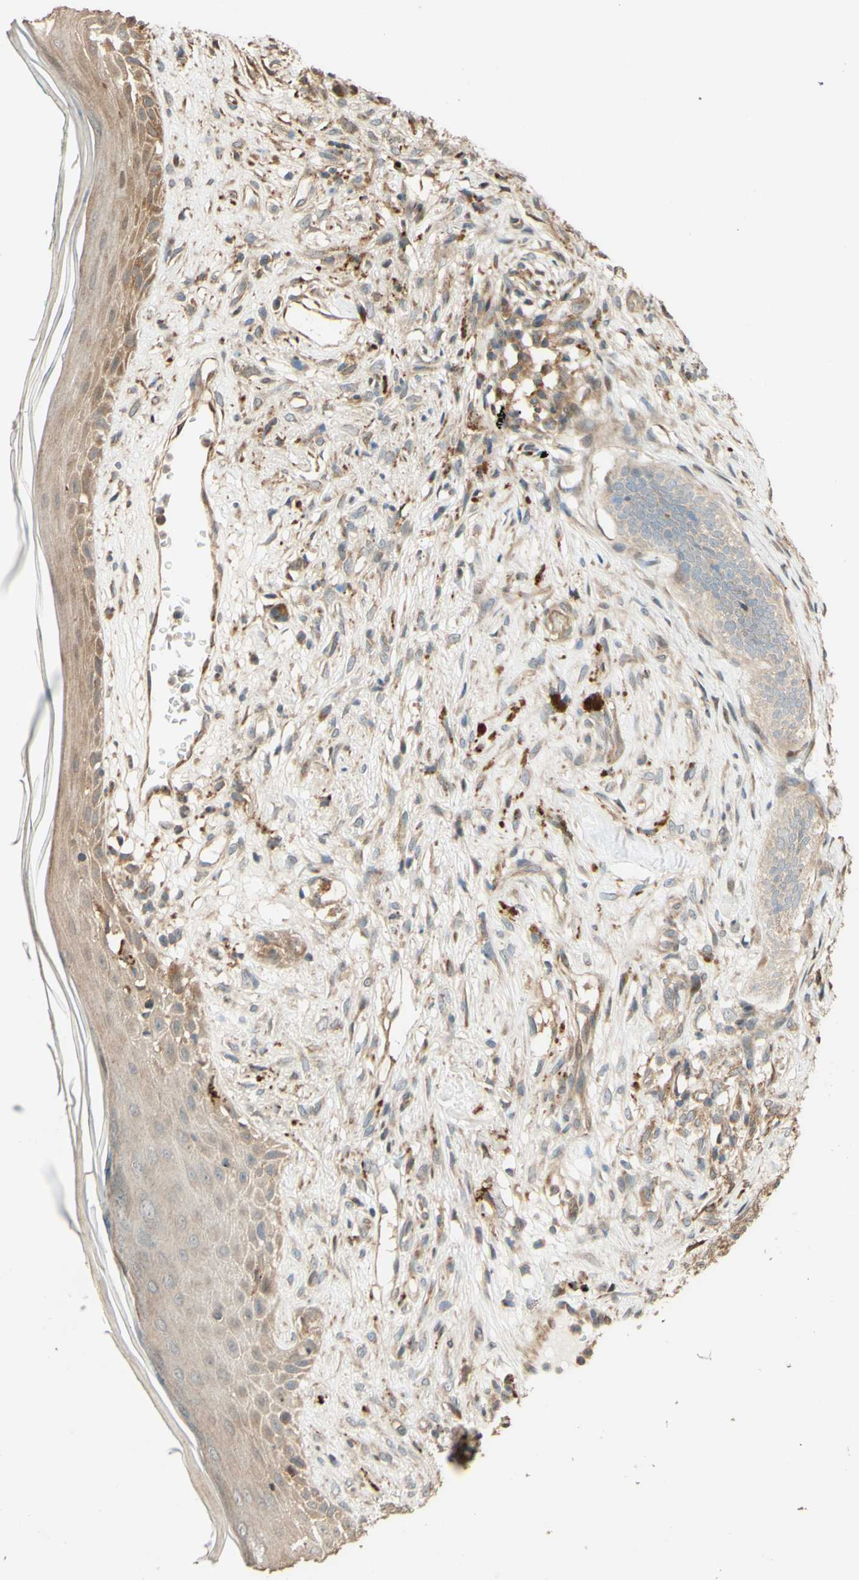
{"staining": {"intensity": "weak", "quantity": ">75%", "location": "cytoplasmic/membranous"}, "tissue": "skin cancer", "cell_type": "Tumor cells", "image_type": "cancer", "snomed": [{"axis": "morphology", "description": "Basal cell carcinoma"}, {"axis": "topography", "description": "Skin"}], "caption": "Human skin cancer (basal cell carcinoma) stained with a brown dye demonstrates weak cytoplasmic/membranous positive expression in approximately >75% of tumor cells.", "gene": "RNF19A", "patient": {"sex": "female", "age": 84}}